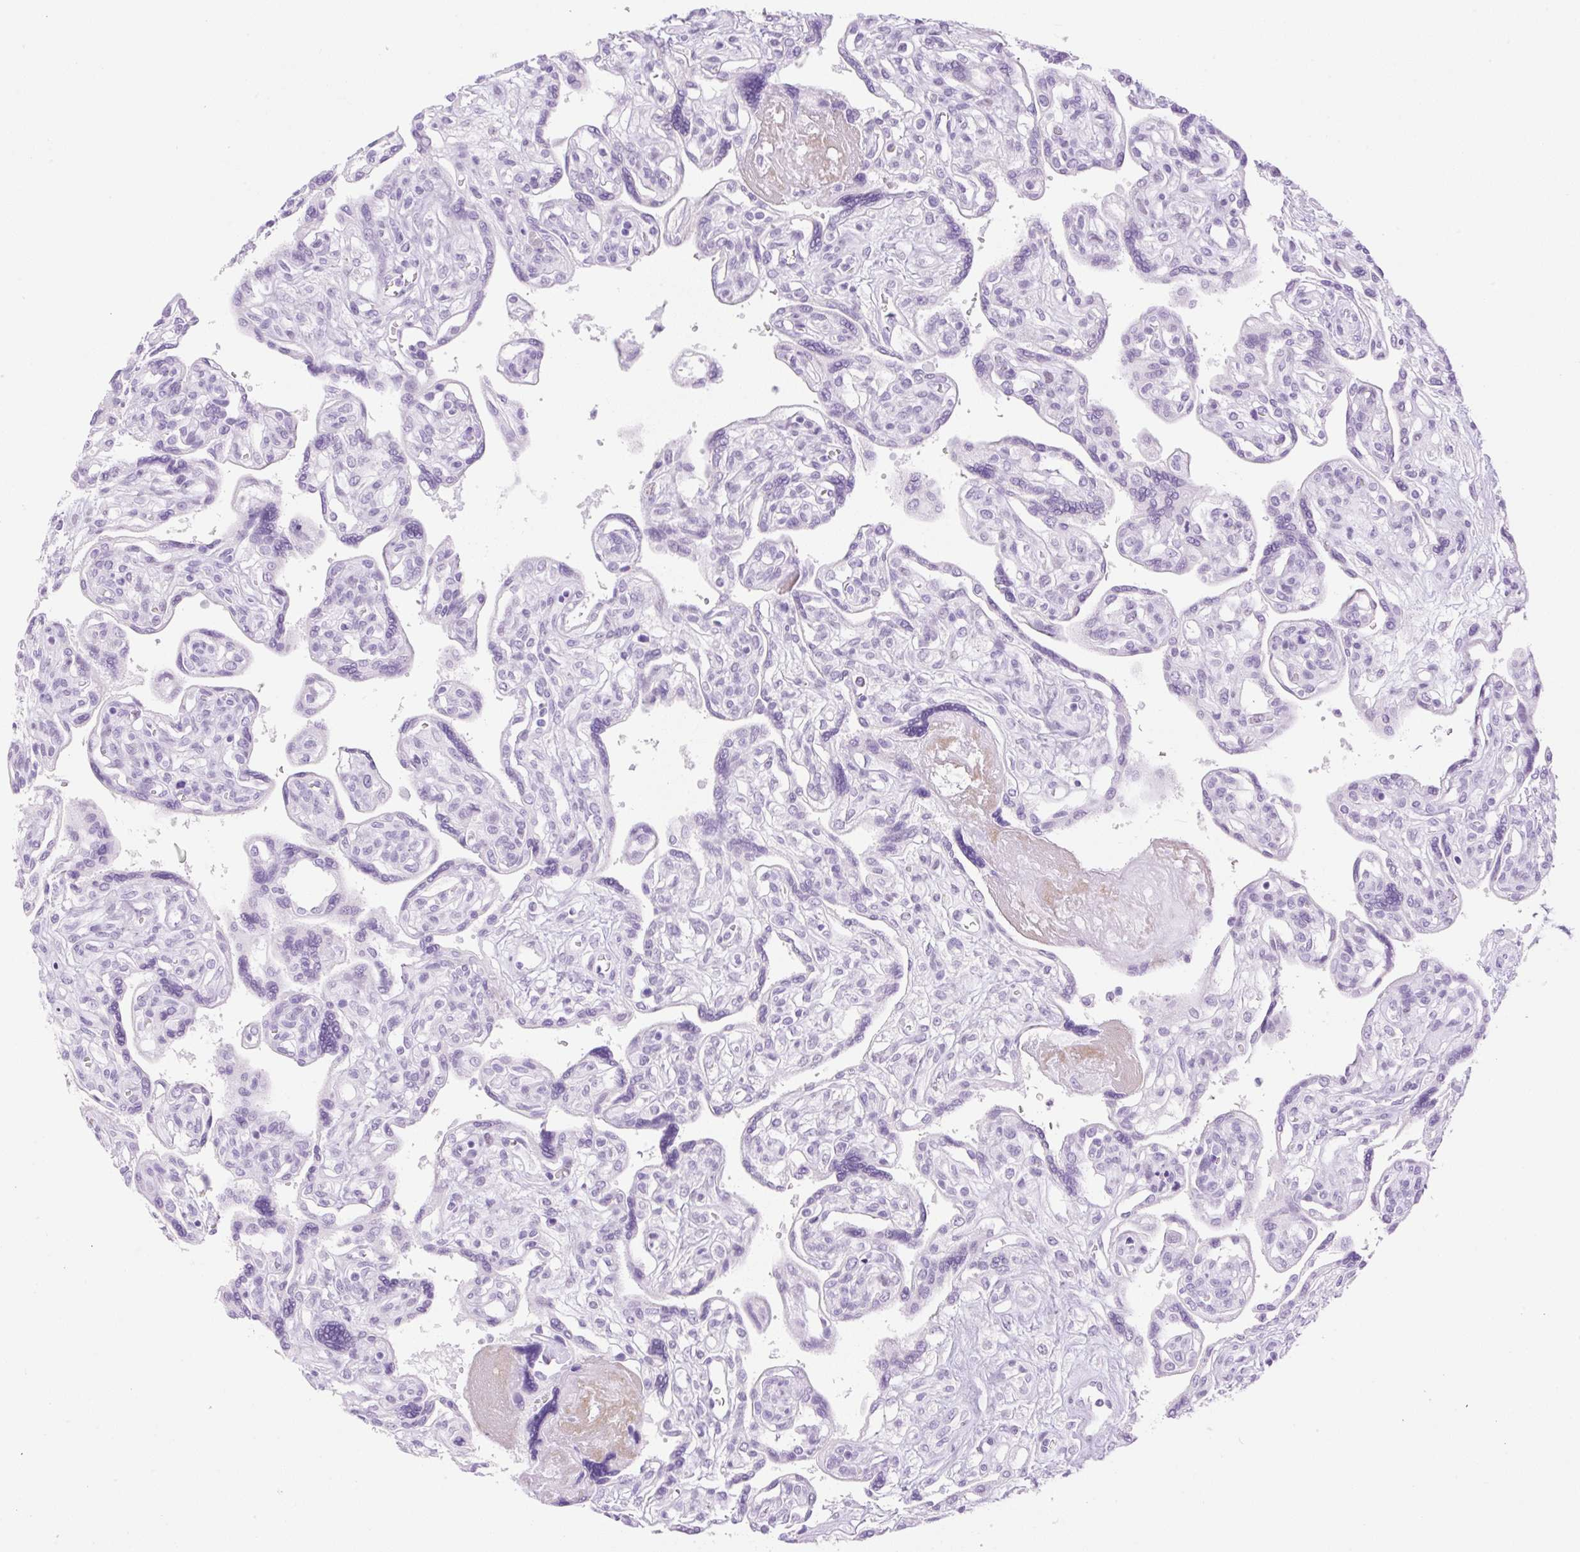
{"staining": {"intensity": "negative", "quantity": "none", "location": "none"}, "tissue": "placenta", "cell_type": "Decidual cells", "image_type": "normal", "snomed": [{"axis": "morphology", "description": "Normal tissue, NOS"}, {"axis": "topography", "description": "Placenta"}], "caption": "Immunohistochemistry (IHC) of normal human placenta demonstrates no expression in decidual cells.", "gene": "SPRR4", "patient": {"sex": "female", "age": 39}}